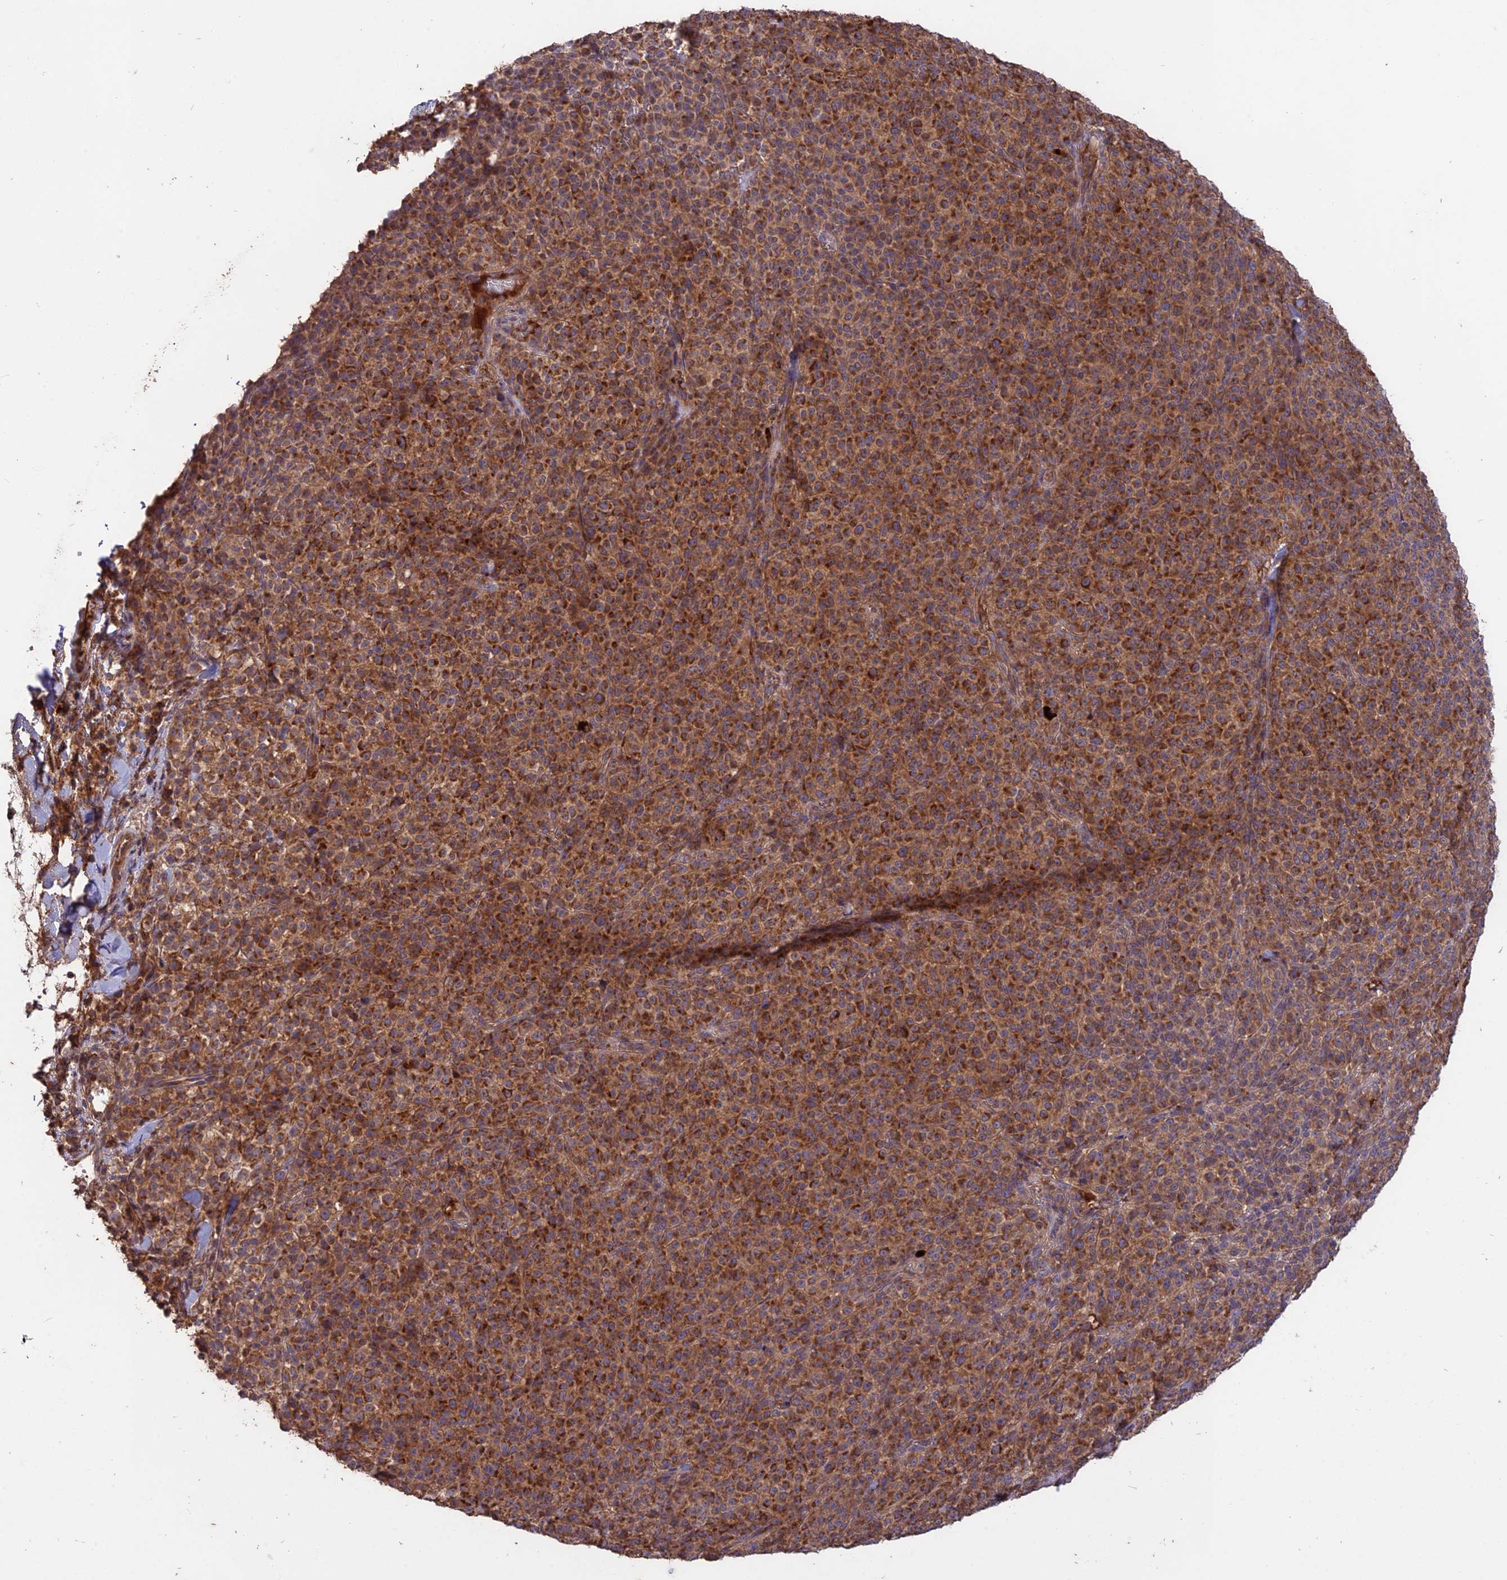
{"staining": {"intensity": "moderate", "quantity": ">75%", "location": "cytoplasmic/membranous"}, "tissue": "melanoma", "cell_type": "Tumor cells", "image_type": "cancer", "snomed": [{"axis": "morphology", "description": "Normal tissue, NOS"}, {"axis": "morphology", "description": "Malignant melanoma, NOS"}, {"axis": "topography", "description": "Skin"}], "caption": "DAB (3,3'-diaminobenzidine) immunohistochemical staining of malignant melanoma reveals moderate cytoplasmic/membranous protein staining in approximately >75% of tumor cells.", "gene": "NUDT8", "patient": {"sex": "female", "age": 34}}